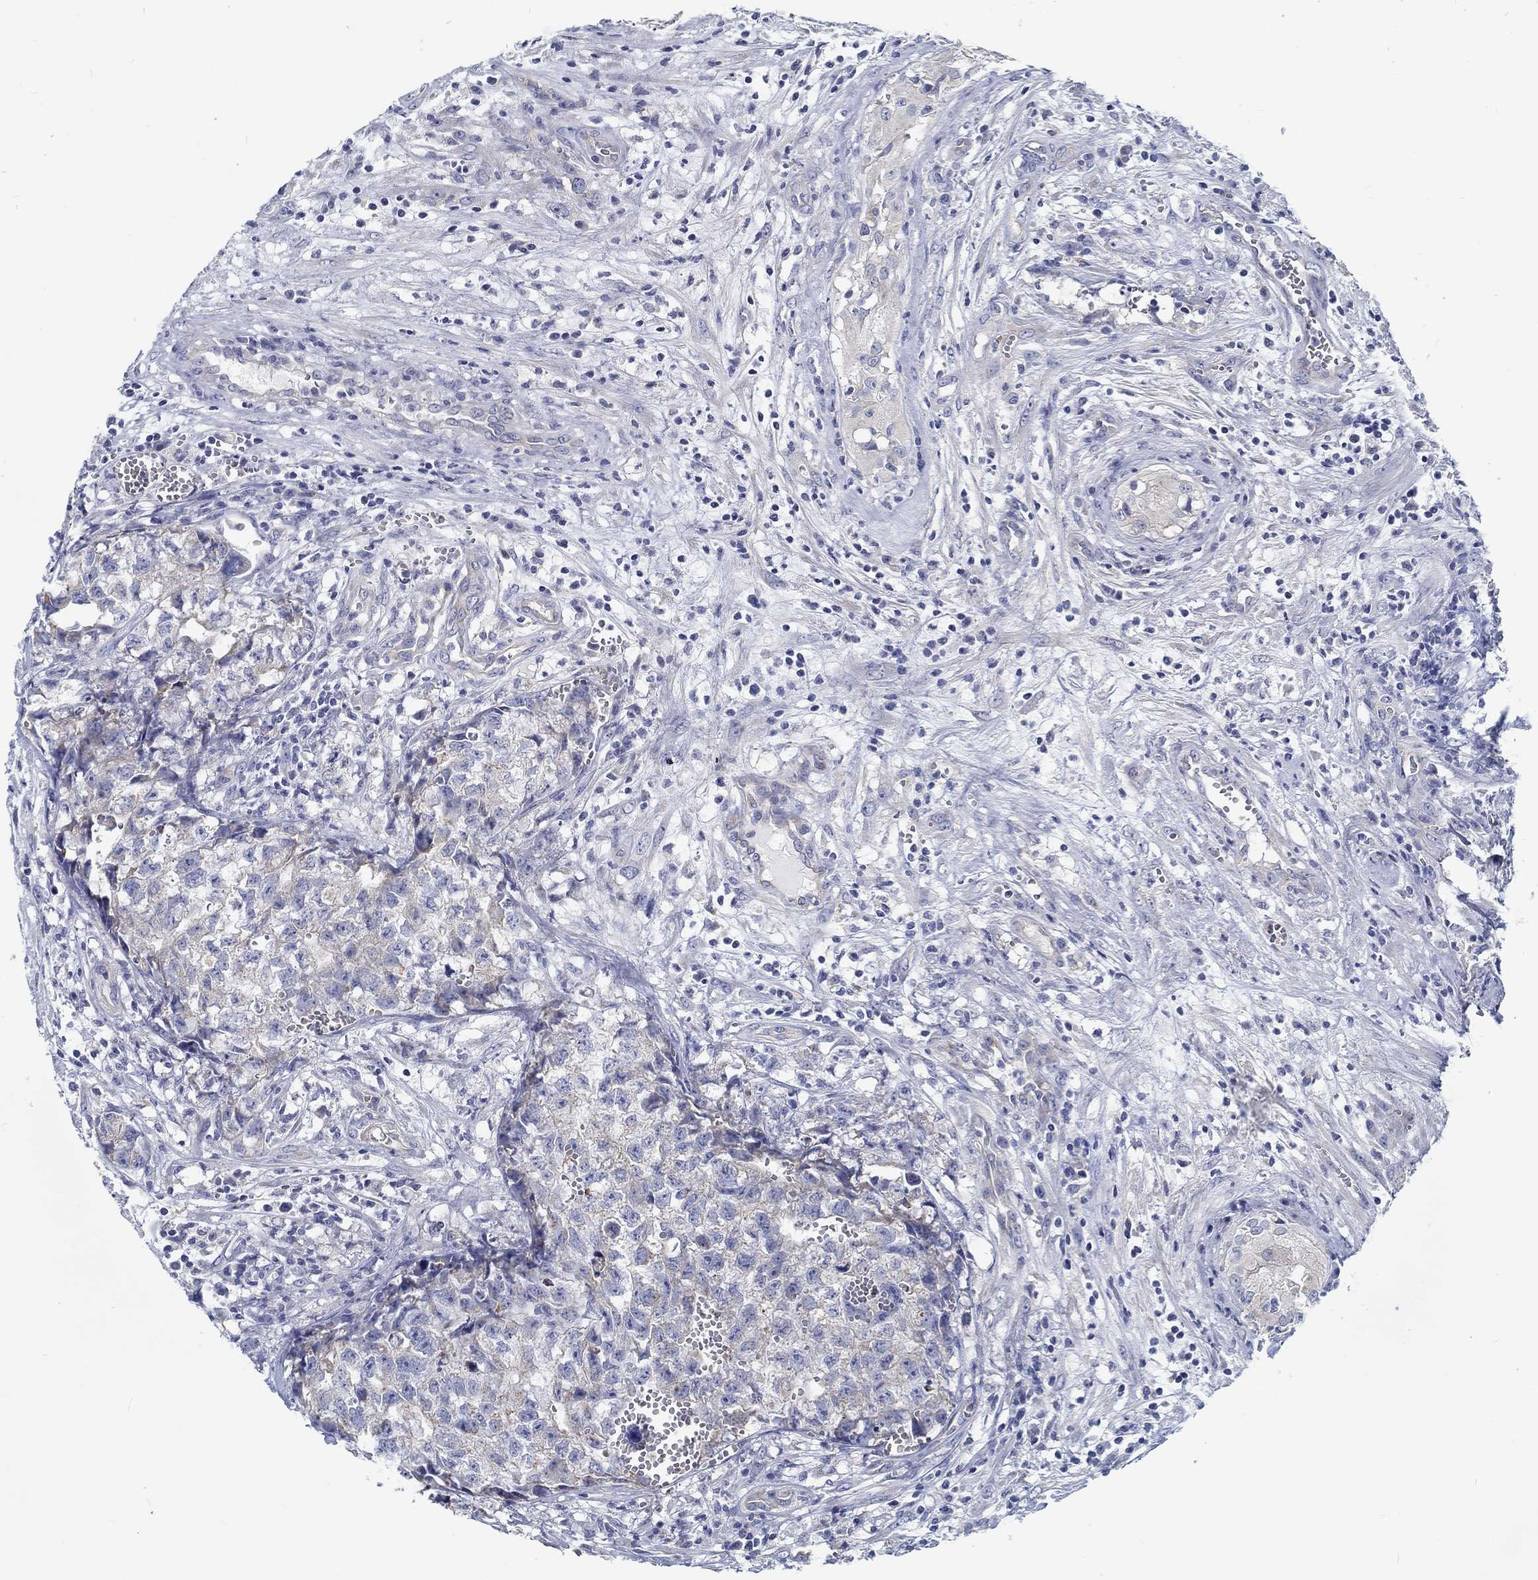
{"staining": {"intensity": "negative", "quantity": "none", "location": "none"}, "tissue": "testis cancer", "cell_type": "Tumor cells", "image_type": "cancer", "snomed": [{"axis": "morphology", "description": "Seminoma, NOS"}, {"axis": "morphology", "description": "Carcinoma, Embryonal, NOS"}, {"axis": "topography", "description": "Testis"}], "caption": "DAB immunohistochemical staining of human testis cancer (seminoma) displays no significant positivity in tumor cells.", "gene": "MYBPC1", "patient": {"sex": "male", "age": 22}}